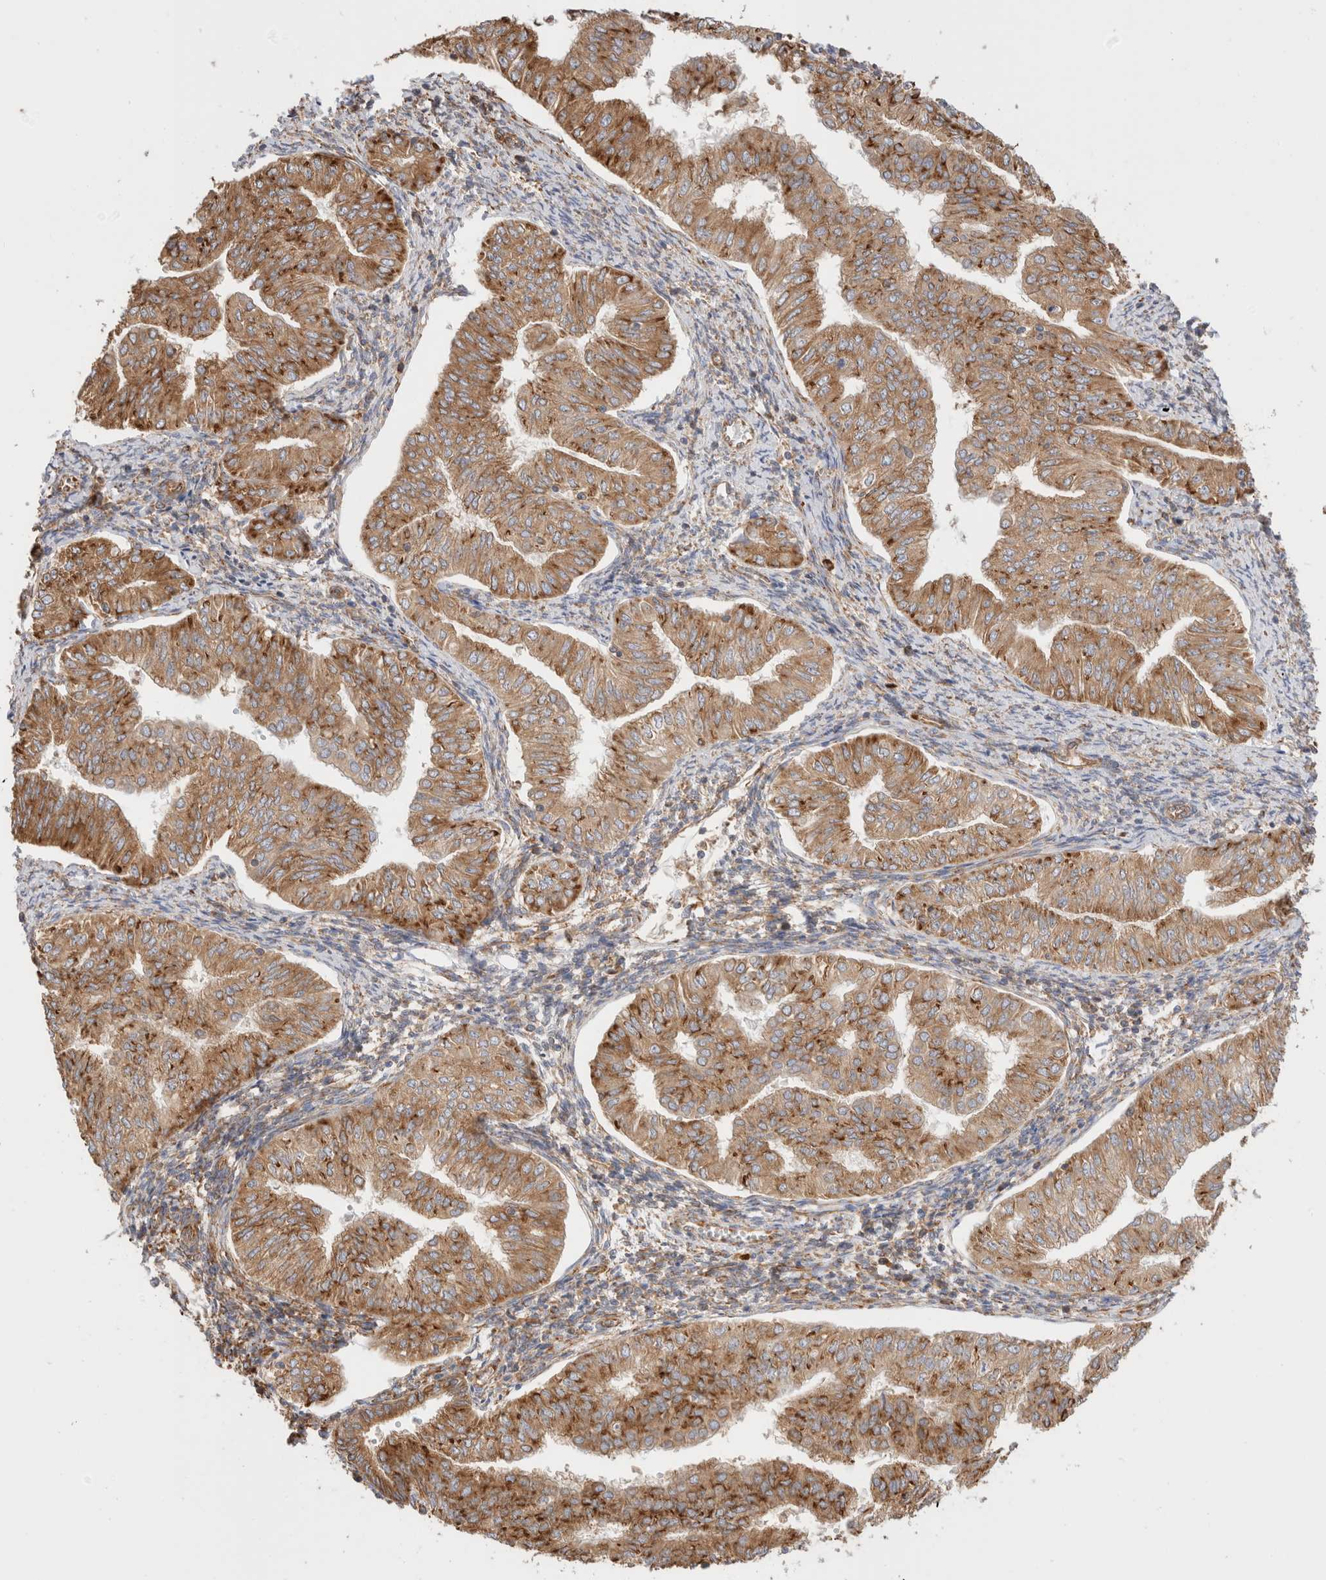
{"staining": {"intensity": "strong", "quantity": ">75%", "location": "cytoplasmic/membranous"}, "tissue": "endometrial cancer", "cell_type": "Tumor cells", "image_type": "cancer", "snomed": [{"axis": "morphology", "description": "Normal tissue, NOS"}, {"axis": "morphology", "description": "Adenocarcinoma, NOS"}, {"axis": "topography", "description": "Endometrium"}], "caption": "Endometrial cancer (adenocarcinoma) tissue shows strong cytoplasmic/membranous positivity in about >75% of tumor cells (DAB = brown stain, brightfield microscopy at high magnification).", "gene": "ZC2HC1A", "patient": {"sex": "female", "age": 53}}